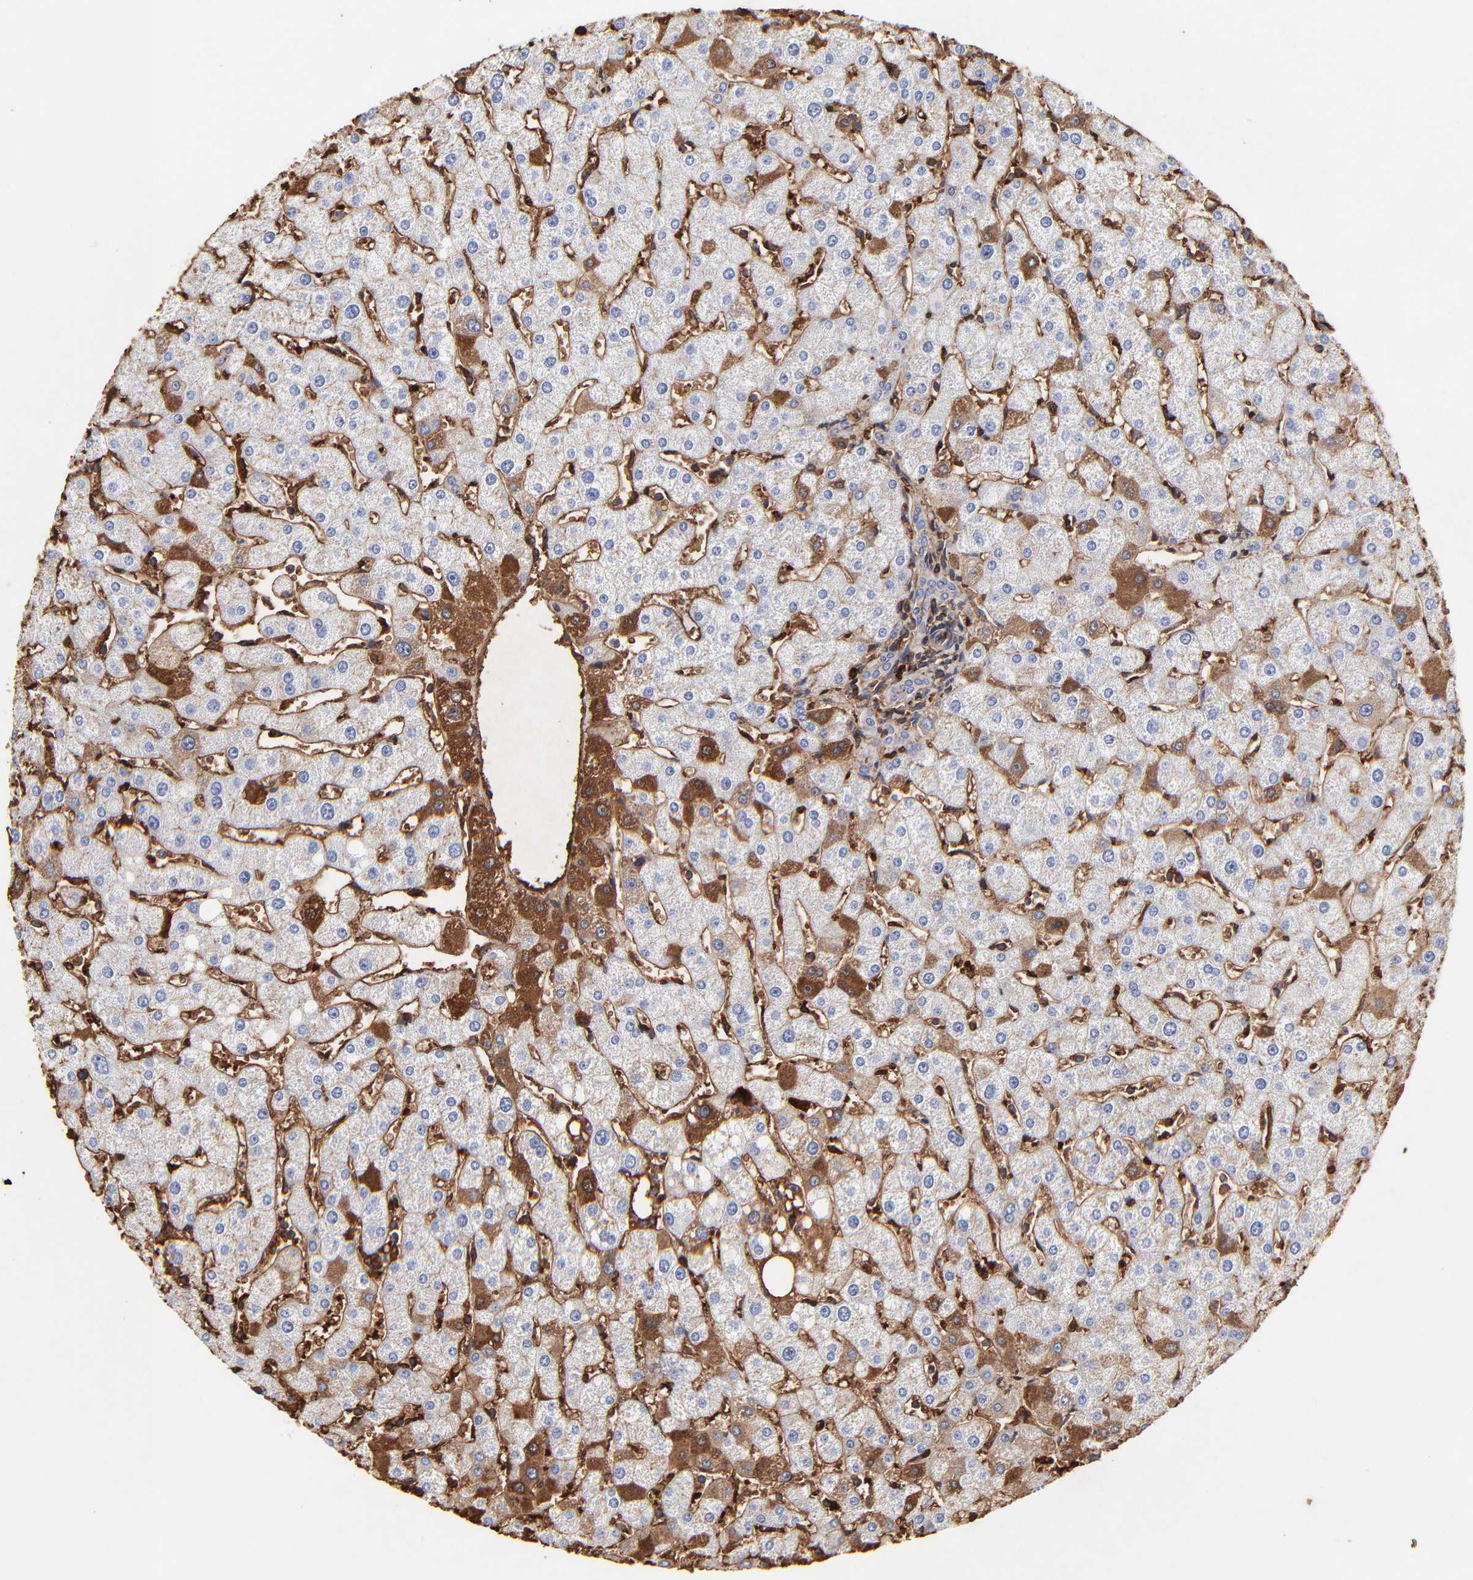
{"staining": {"intensity": "negative", "quantity": "none", "location": "none"}, "tissue": "liver", "cell_type": "Cholangiocytes", "image_type": "normal", "snomed": [{"axis": "morphology", "description": "Normal tissue, NOS"}, {"axis": "topography", "description": "Liver"}], "caption": "Immunohistochemical staining of unremarkable human liver exhibits no significant expression in cholangiocytes.", "gene": "PAG1", "patient": {"sex": "male", "age": 67}}